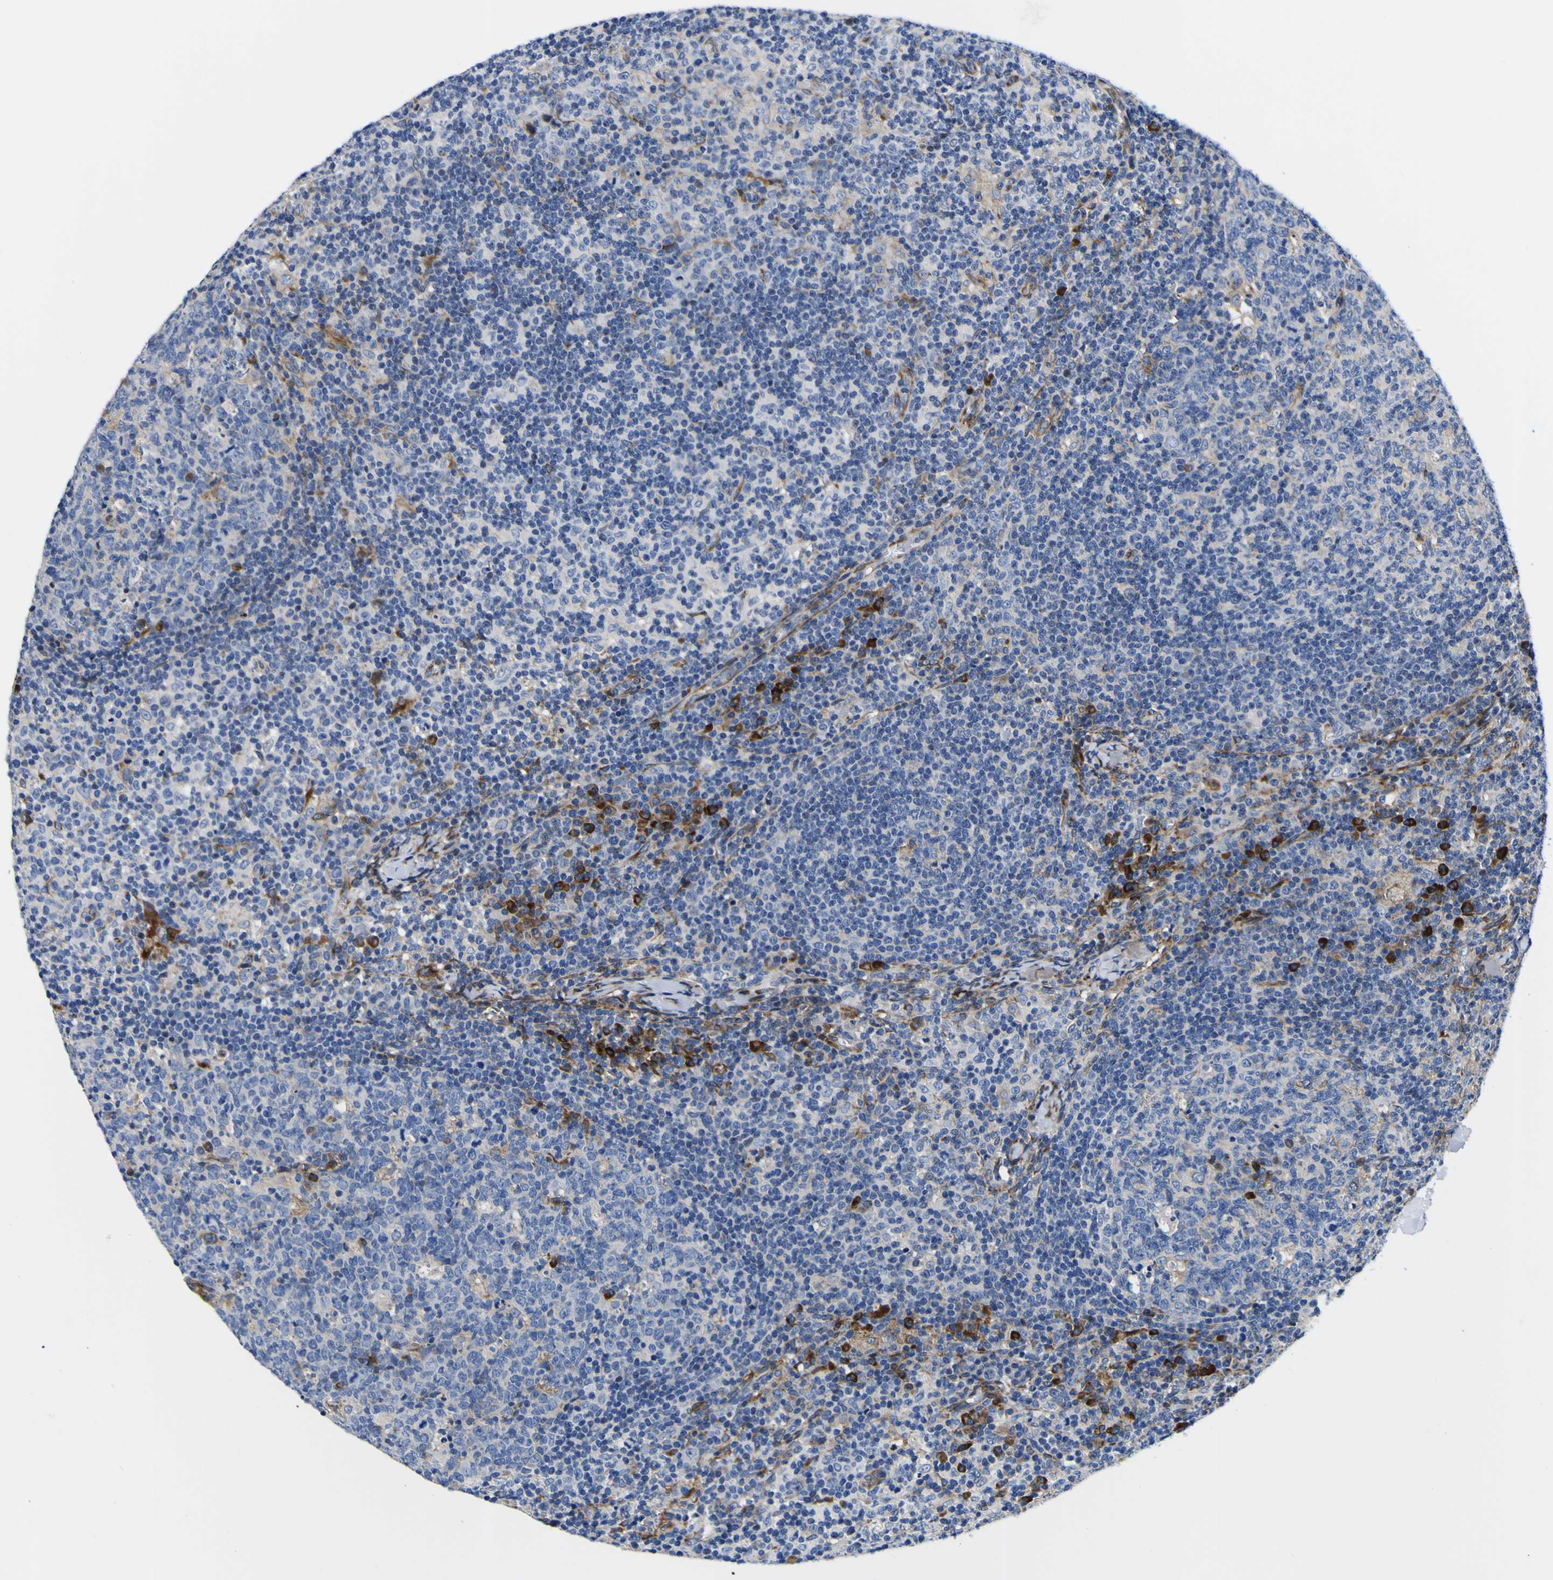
{"staining": {"intensity": "moderate", "quantity": "<25%", "location": "cytoplasmic/membranous"}, "tissue": "lymph node", "cell_type": "Germinal center cells", "image_type": "normal", "snomed": [{"axis": "morphology", "description": "Normal tissue, NOS"}, {"axis": "morphology", "description": "Inflammation, NOS"}, {"axis": "topography", "description": "Lymph node"}], "caption": "Germinal center cells exhibit low levels of moderate cytoplasmic/membranous expression in approximately <25% of cells in benign lymph node.", "gene": "SCD", "patient": {"sex": "male", "age": 55}}